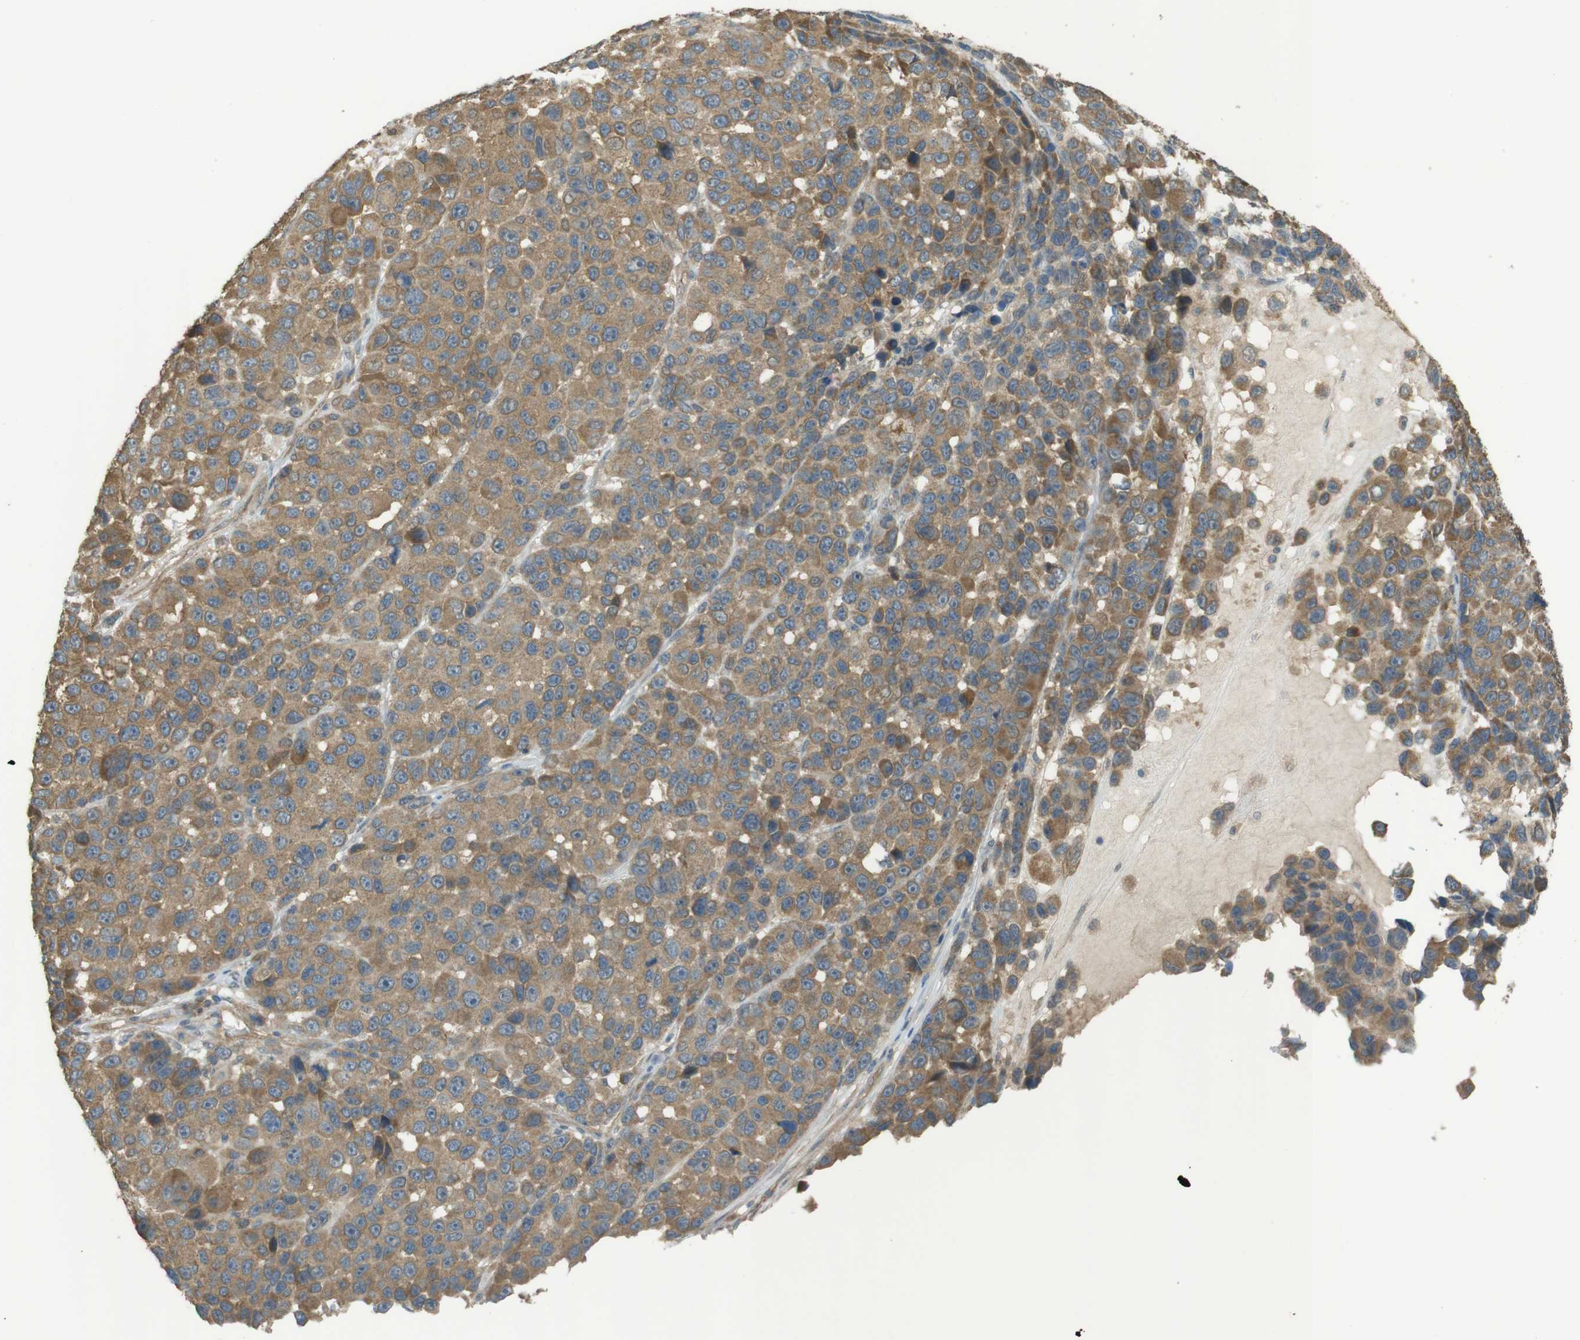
{"staining": {"intensity": "moderate", "quantity": ">75%", "location": "cytoplasmic/membranous"}, "tissue": "melanoma", "cell_type": "Tumor cells", "image_type": "cancer", "snomed": [{"axis": "morphology", "description": "Malignant melanoma, NOS"}, {"axis": "topography", "description": "Skin"}], "caption": "Immunohistochemistry of human malignant melanoma exhibits medium levels of moderate cytoplasmic/membranous positivity in about >75% of tumor cells.", "gene": "ZDHHC20", "patient": {"sex": "male", "age": 53}}